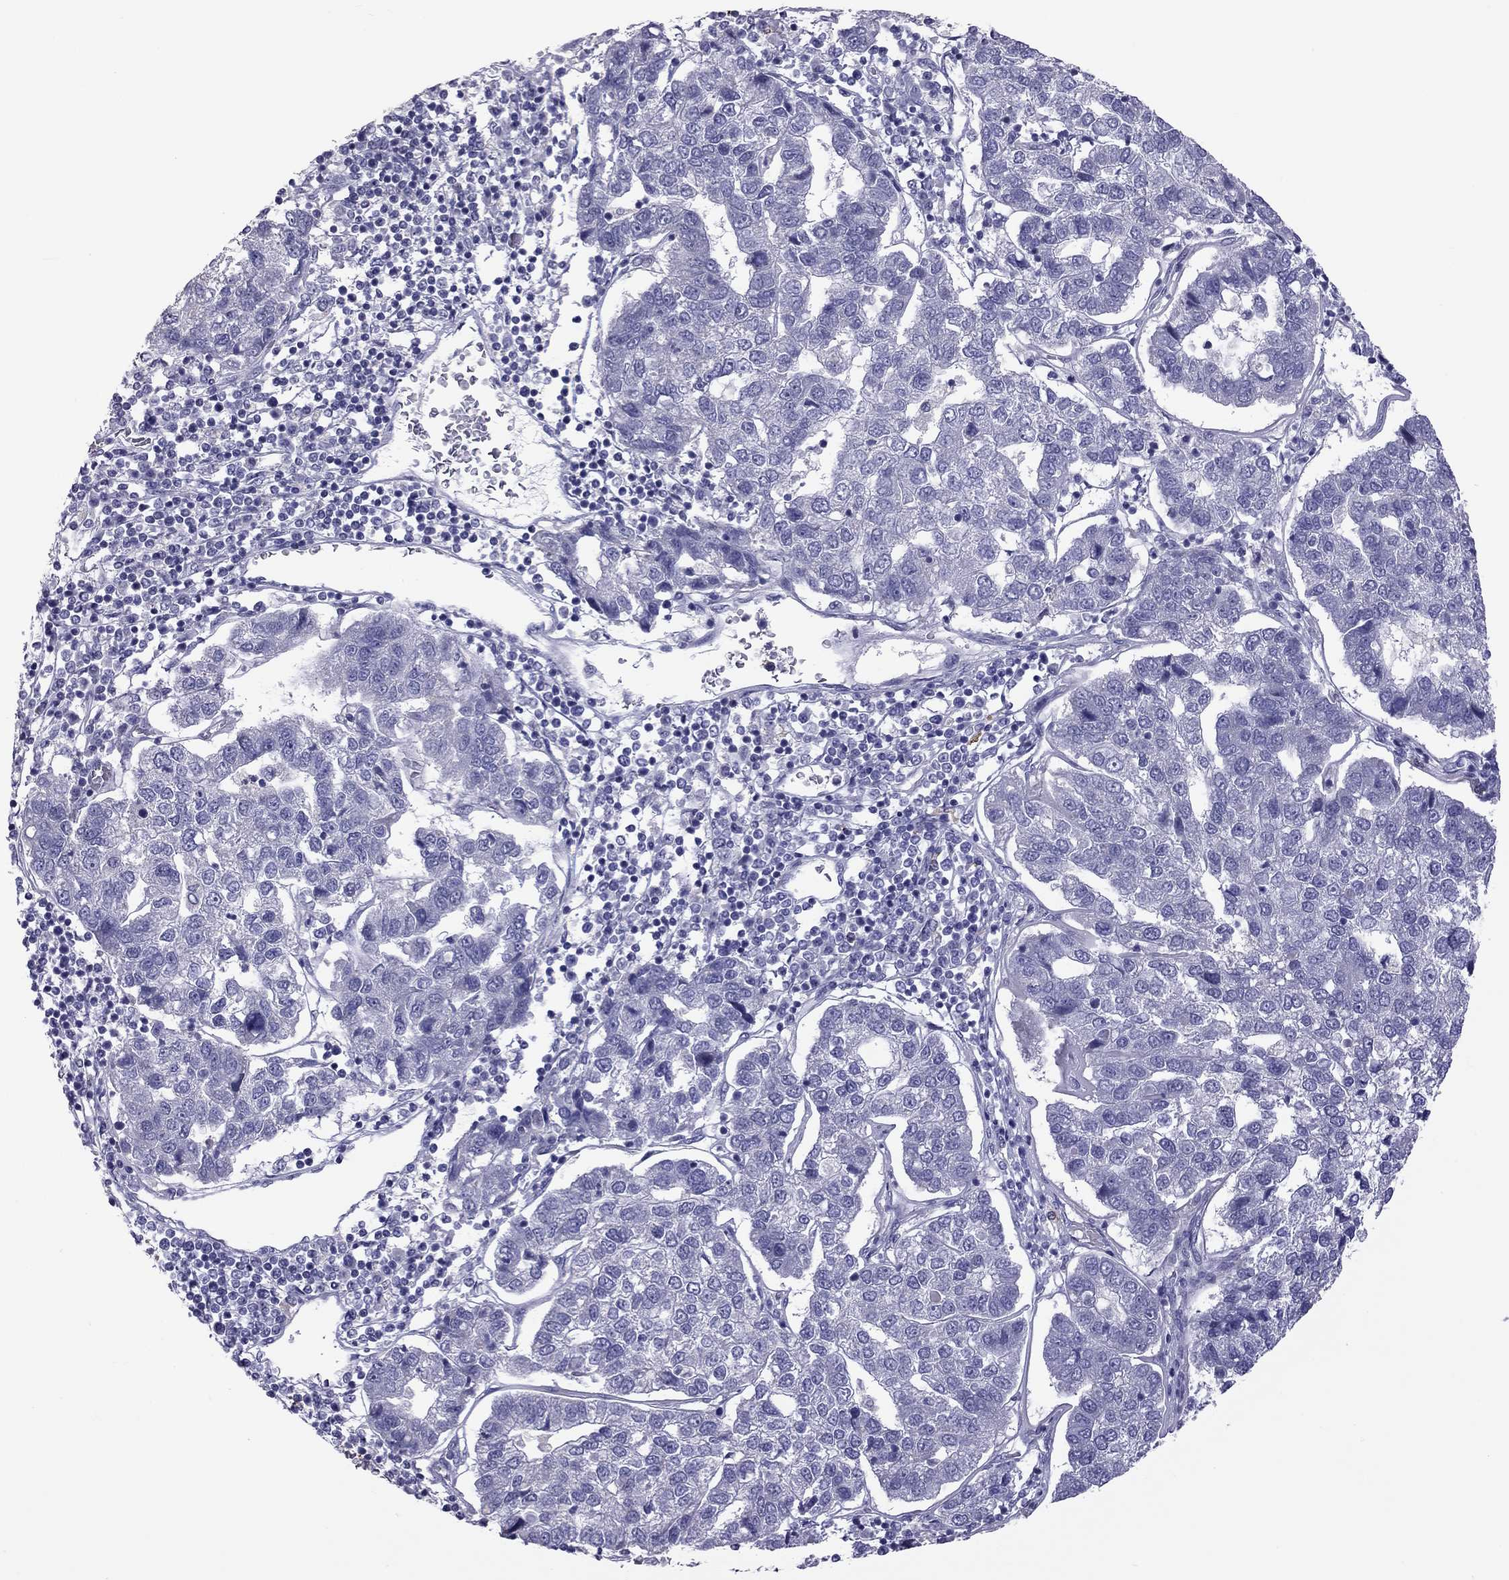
{"staining": {"intensity": "negative", "quantity": "none", "location": "none"}, "tissue": "pancreatic cancer", "cell_type": "Tumor cells", "image_type": "cancer", "snomed": [{"axis": "morphology", "description": "Adenocarcinoma, NOS"}, {"axis": "topography", "description": "Pancreas"}], "caption": "IHC histopathology image of neoplastic tissue: human pancreatic cancer stained with DAB (3,3'-diaminobenzidine) reveals no significant protein expression in tumor cells.", "gene": "PPP1R3A", "patient": {"sex": "female", "age": 61}}